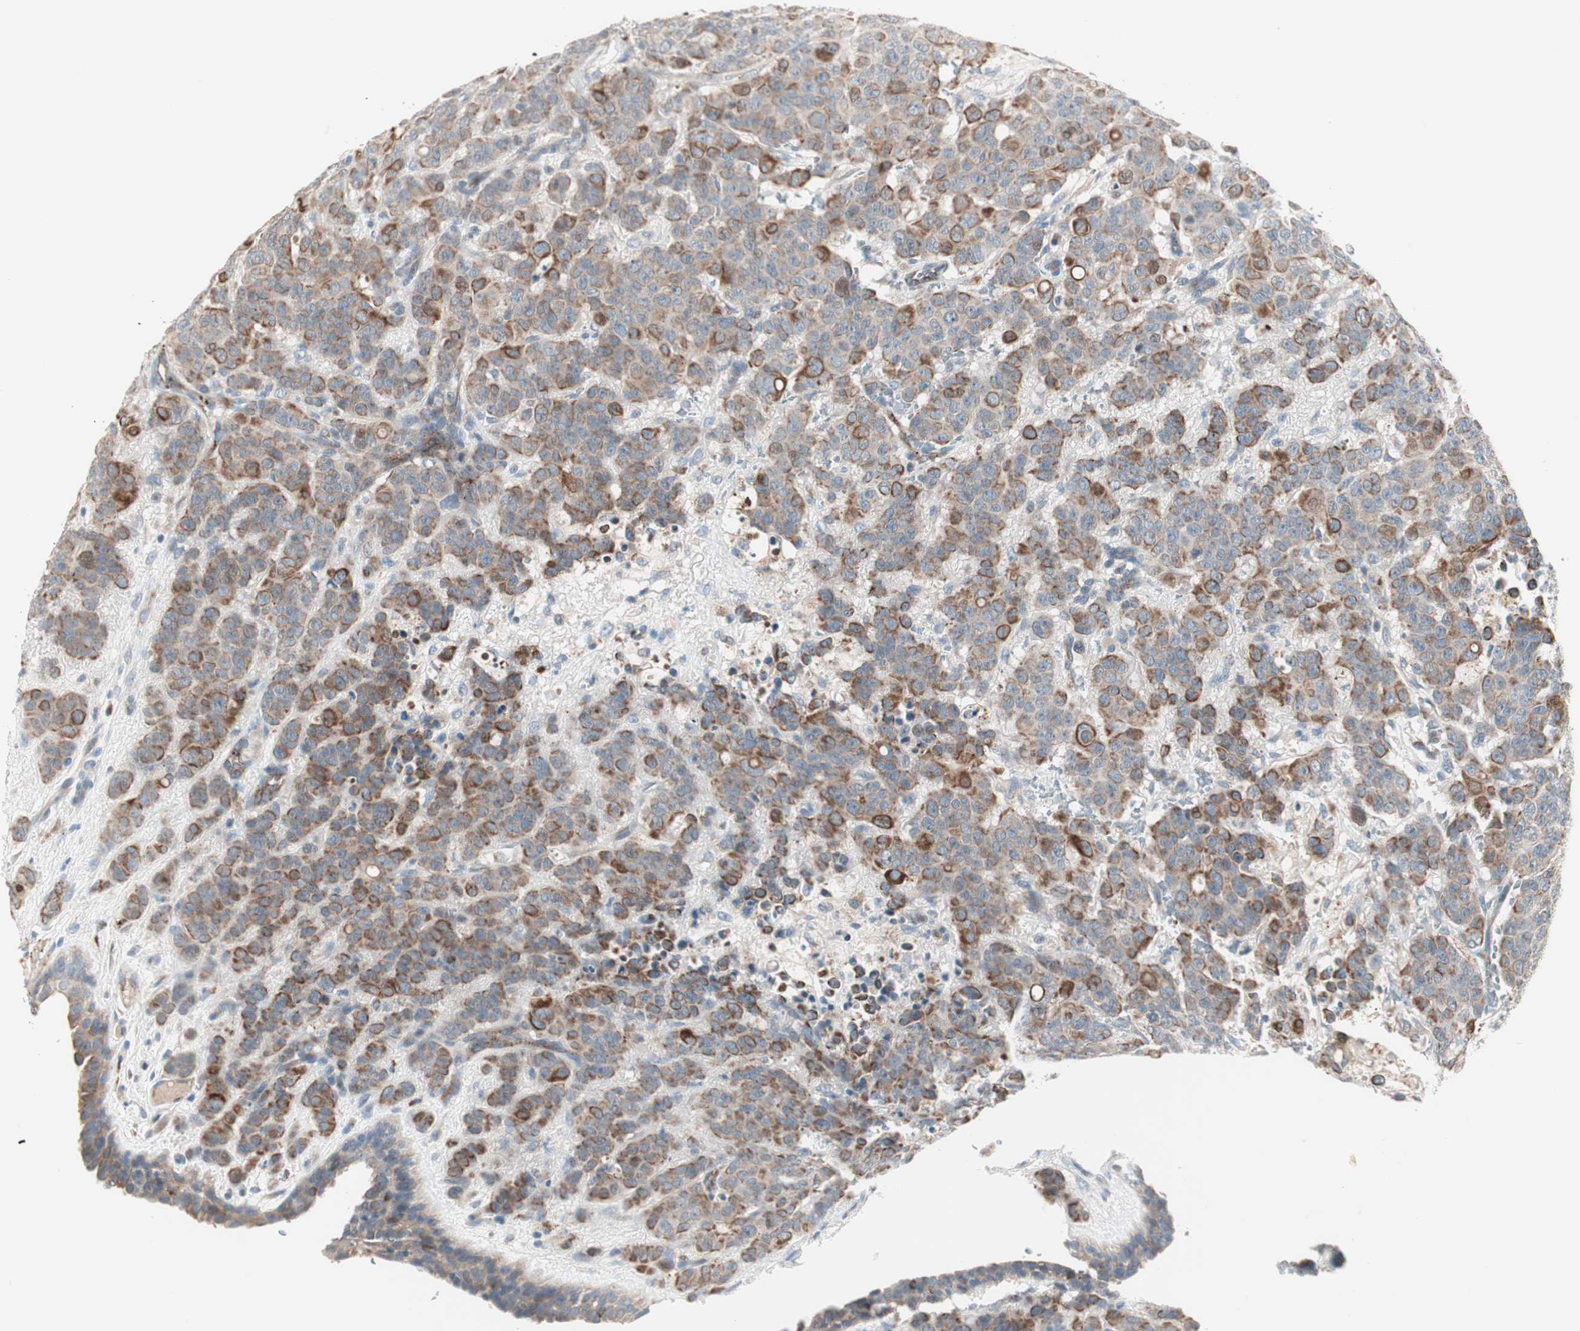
{"staining": {"intensity": "moderate", "quantity": "25%-75%", "location": "cytoplasmic/membranous"}, "tissue": "breast cancer", "cell_type": "Tumor cells", "image_type": "cancer", "snomed": [{"axis": "morphology", "description": "Duct carcinoma"}, {"axis": "topography", "description": "Breast"}], "caption": "Breast cancer (infiltrating ductal carcinoma) tissue demonstrates moderate cytoplasmic/membranous staining in about 25%-75% of tumor cells, visualized by immunohistochemistry.", "gene": "FGFR4", "patient": {"sex": "female", "age": 40}}